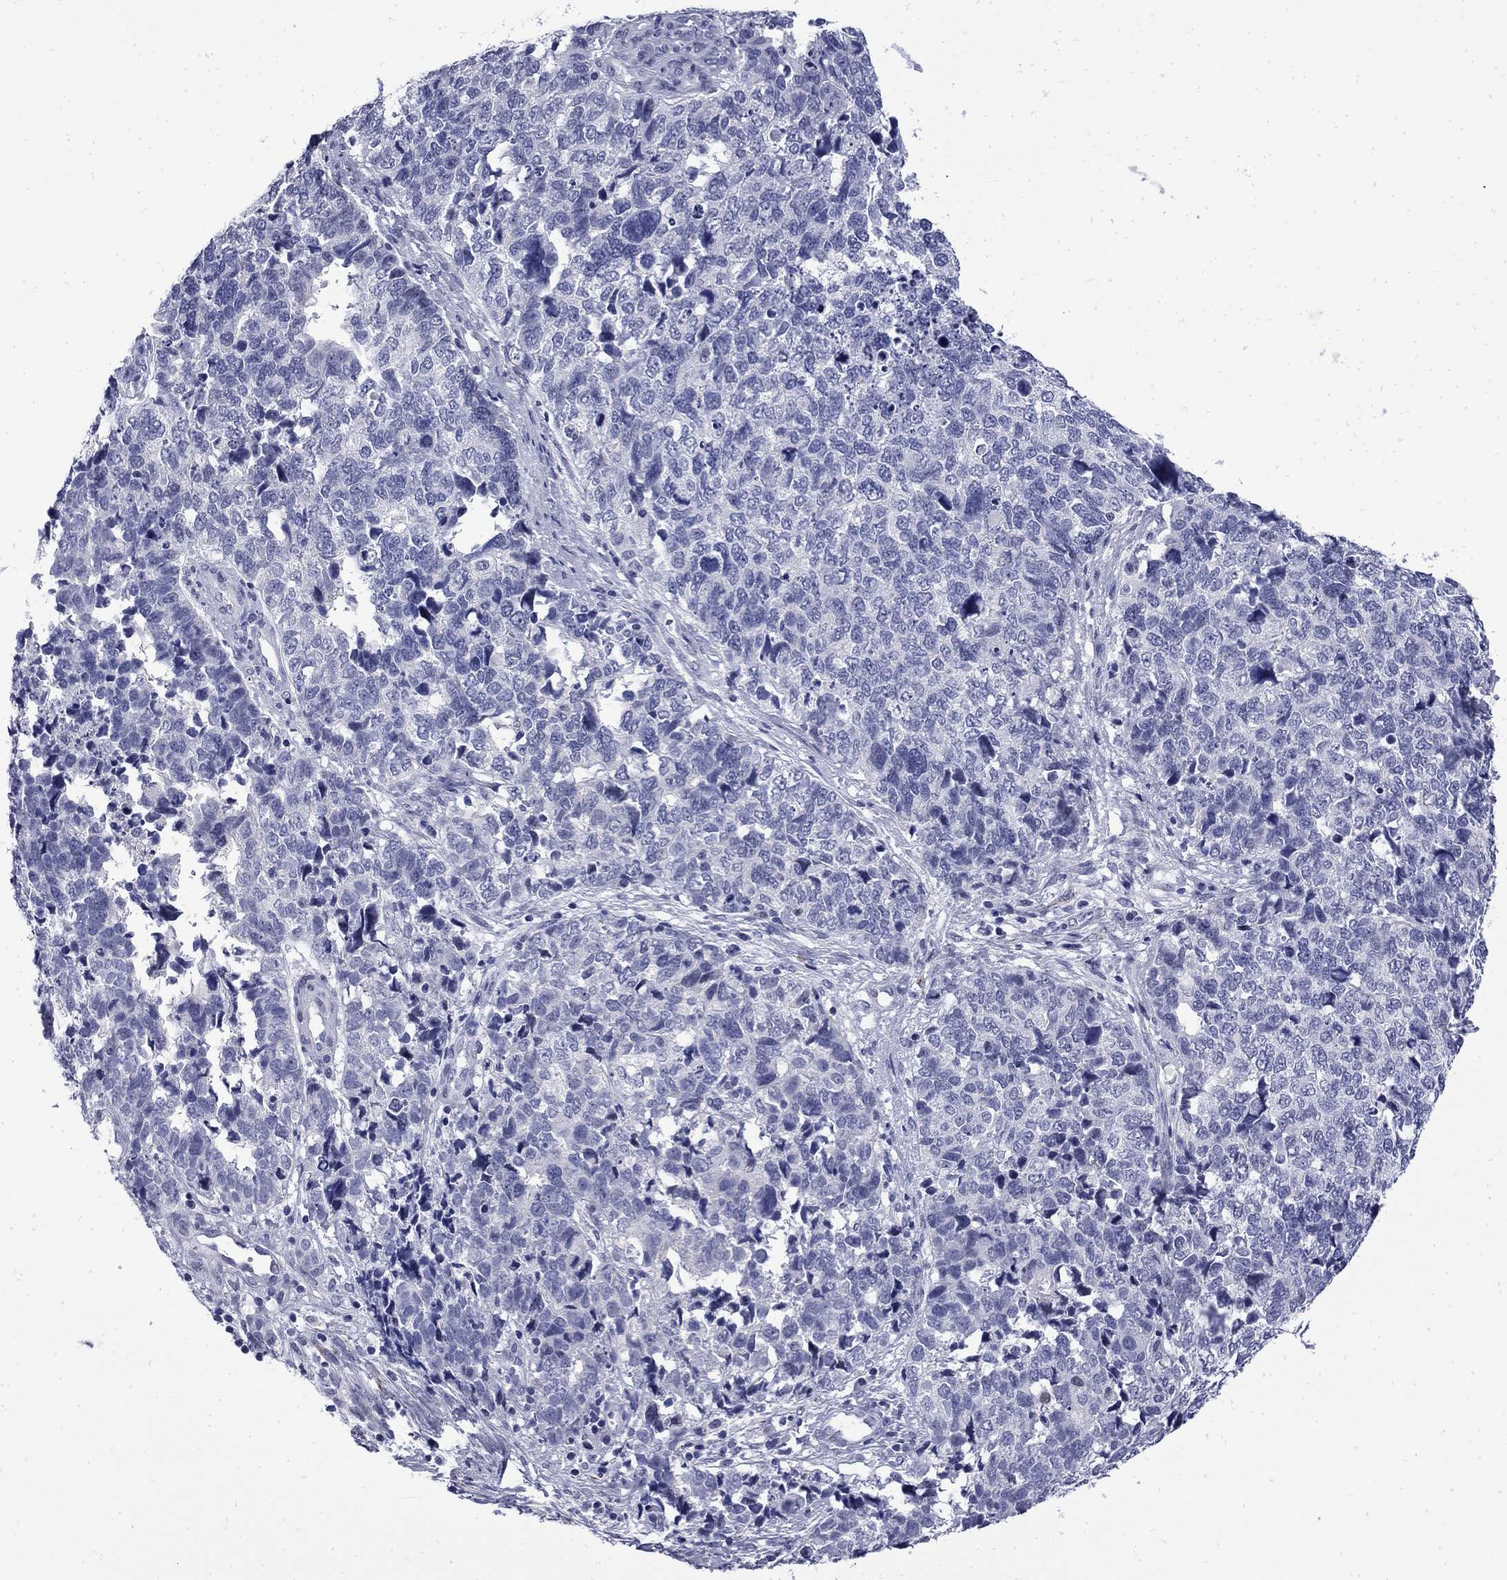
{"staining": {"intensity": "negative", "quantity": "none", "location": "none"}, "tissue": "cervical cancer", "cell_type": "Tumor cells", "image_type": "cancer", "snomed": [{"axis": "morphology", "description": "Squamous cell carcinoma, NOS"}, {"axis": "topography", "description": "Cervix"}], "caption": "This is a image of immunohistochemistry (IHC) staining of cervical cancer (squamous cell carcinoma), which shows no expression in tumor cells. (Immunohistochemistry (ihc), brightfield microscopy, high magnification).", "gene": "MGARP", "patient": {"sex": "female", "age": 63}}